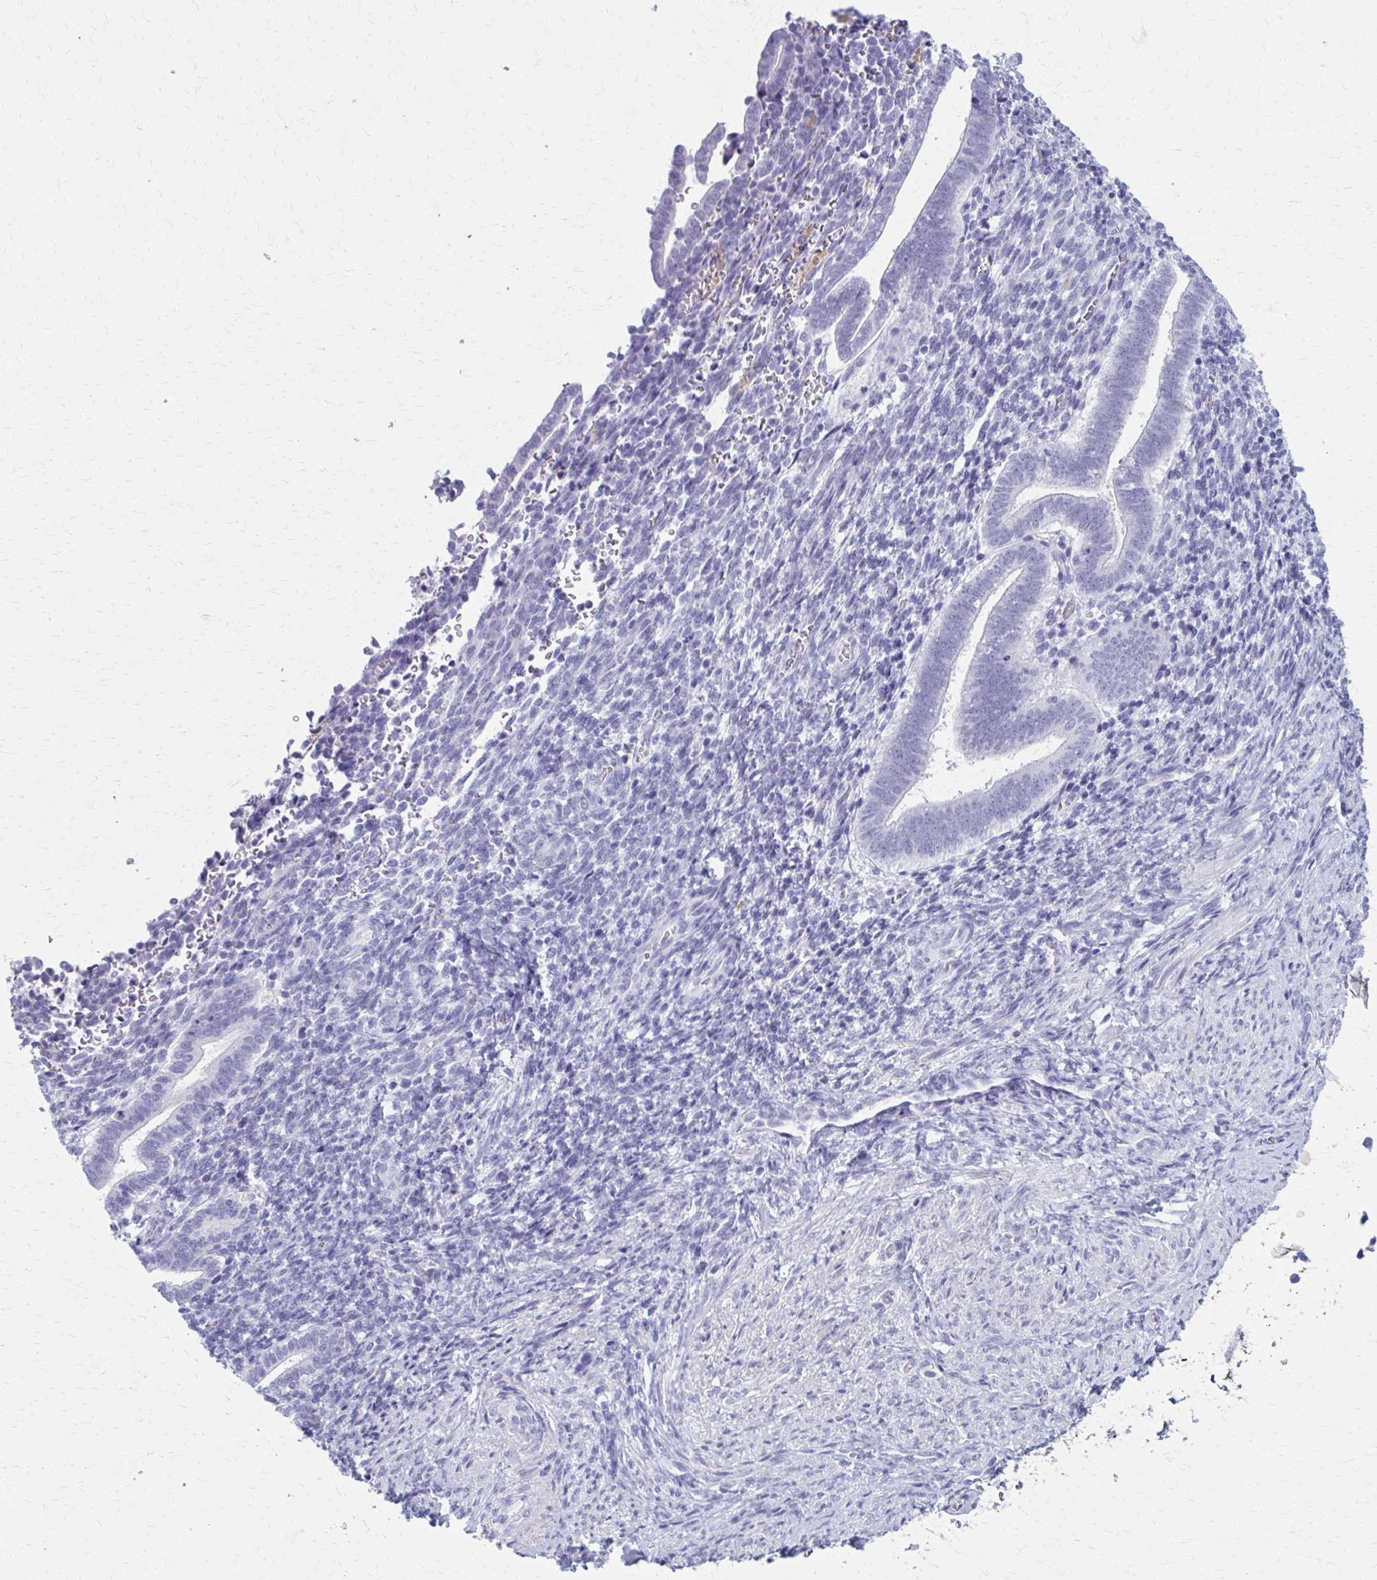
{"staining": {"intensity": "negative", "quantity": "none", "location": "none"}, "tissue": "endometrium", "cell_type": "Cells in endometrial stroma", "image_type": "normal", "snomed": [{"axis": "morphology", "description": "Normal tissue, NOS"}, {"axis": "topography", "description": "Endometrium"}], "caption": "Endometrium stained for a protein using IHC shows no expression cells in endometrial stroma.", "gene": "MPLKIP", "patient": {"sex": "female", "age": 34}}